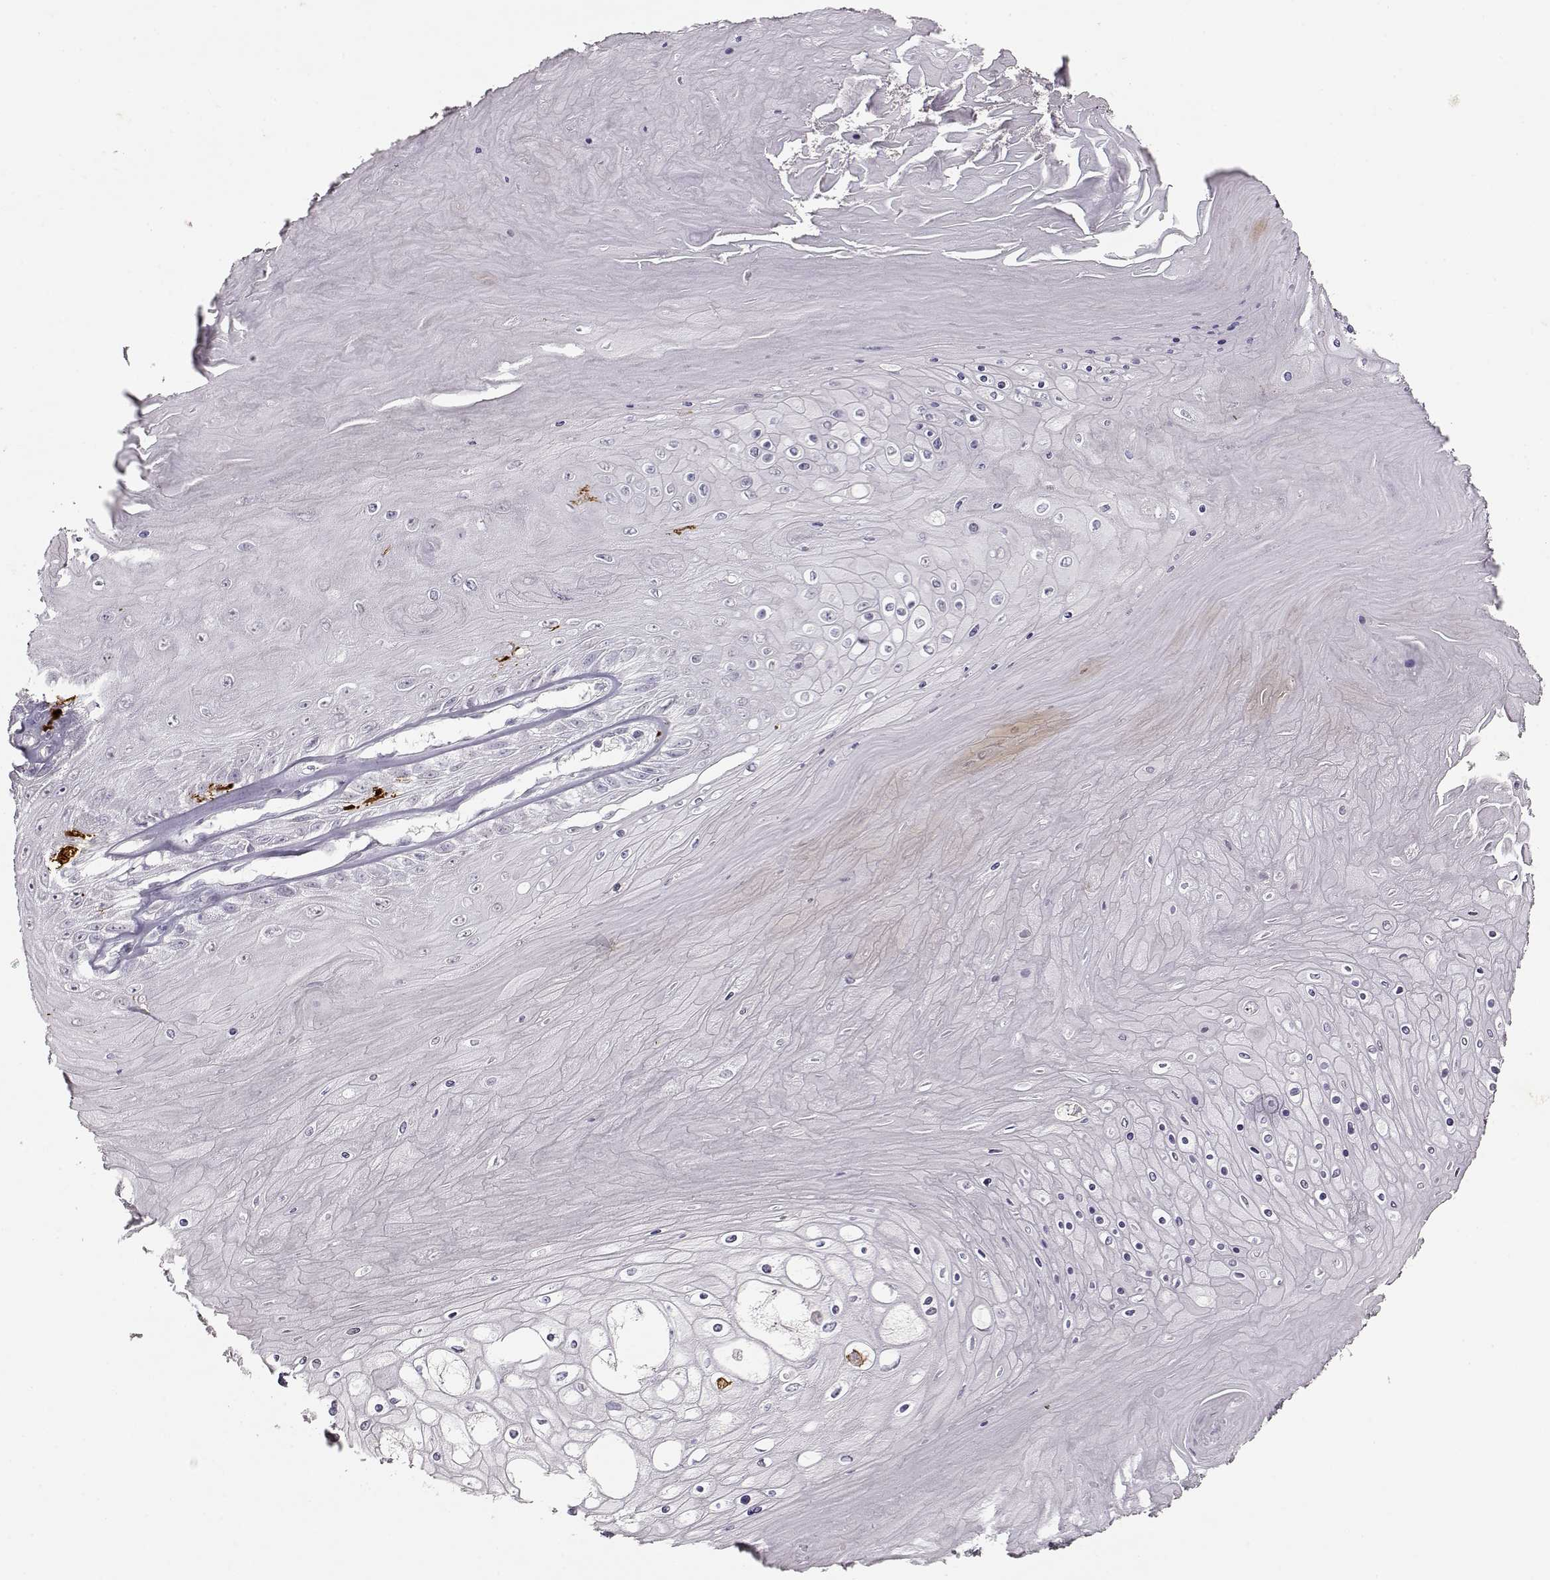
{"staining": {"intensity": "negative", "quantity": "none", "location": "none"}, "tissue": "skin cancer", "cell_type": "Tumor cells", "image_type": "cancer", "snomed": [{"axis": "morphology", "description": "Squamous cell carcinoma, NOS"}, {"axis": "topography", "description": "Skin"}], "caption": "Immunohistochemical staining of human squamous cell carcinoma (skin) reveals no significant staining in tumor cells.", "gene": "S100B", "patient": {"sex": "male", "age": 62}}